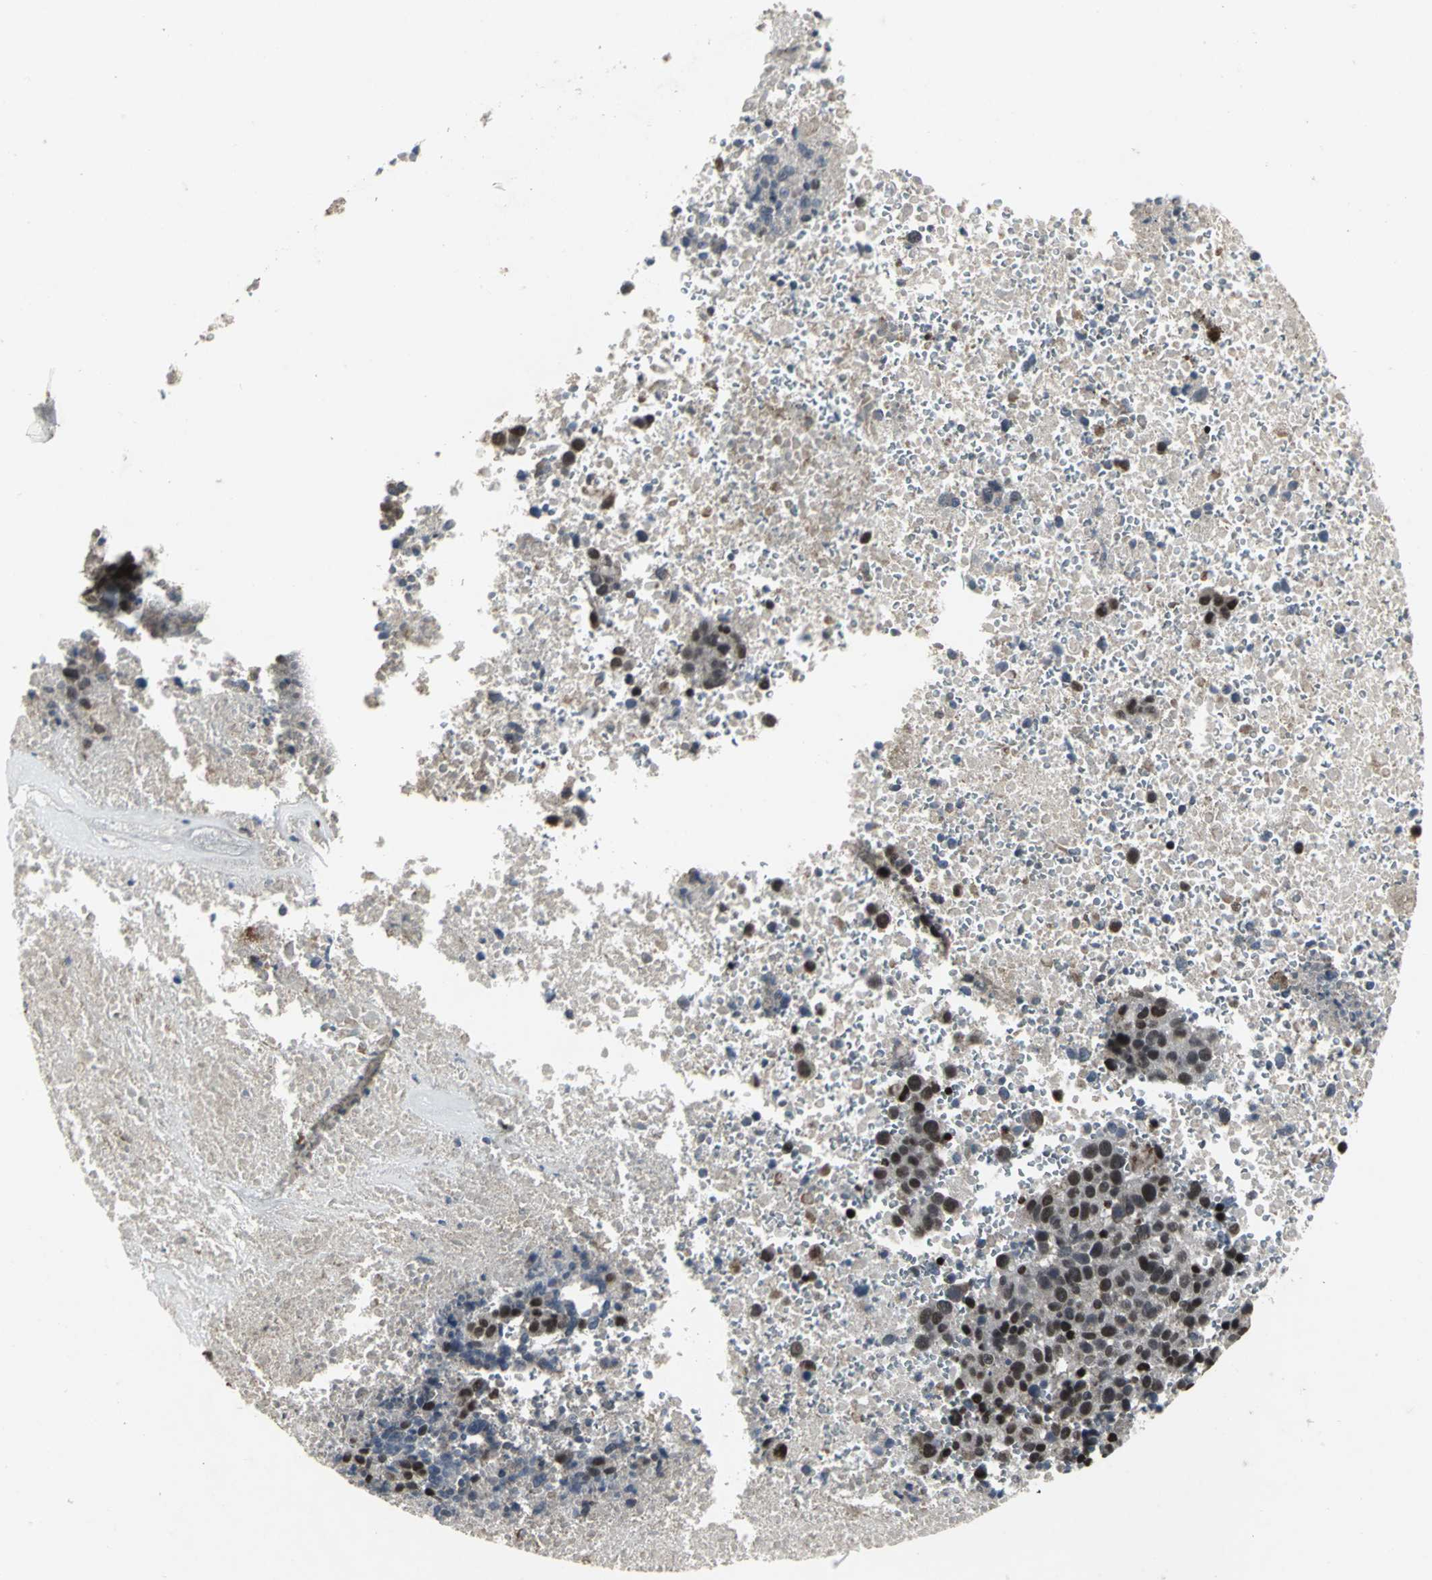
{"staining": {"intensity": "moderate", "quantity": "25%-75%", "location": "nuclear"}, "tissue": "melanoma", "cell_type": "Tumor cells", "image_type": "cancer", "snomed": [{"axis": "morphology", "description": "Malignant melanoma, Metastatic site"}, {"axis": "topography", "description": "Cerebral cortex"}], "caption": "Moderate nuclear positivity is appreciated in about 25%-75% of tumor cells in melanoma.", "gene": "SRF", "patient": {"sex": "female", "age": 52}}